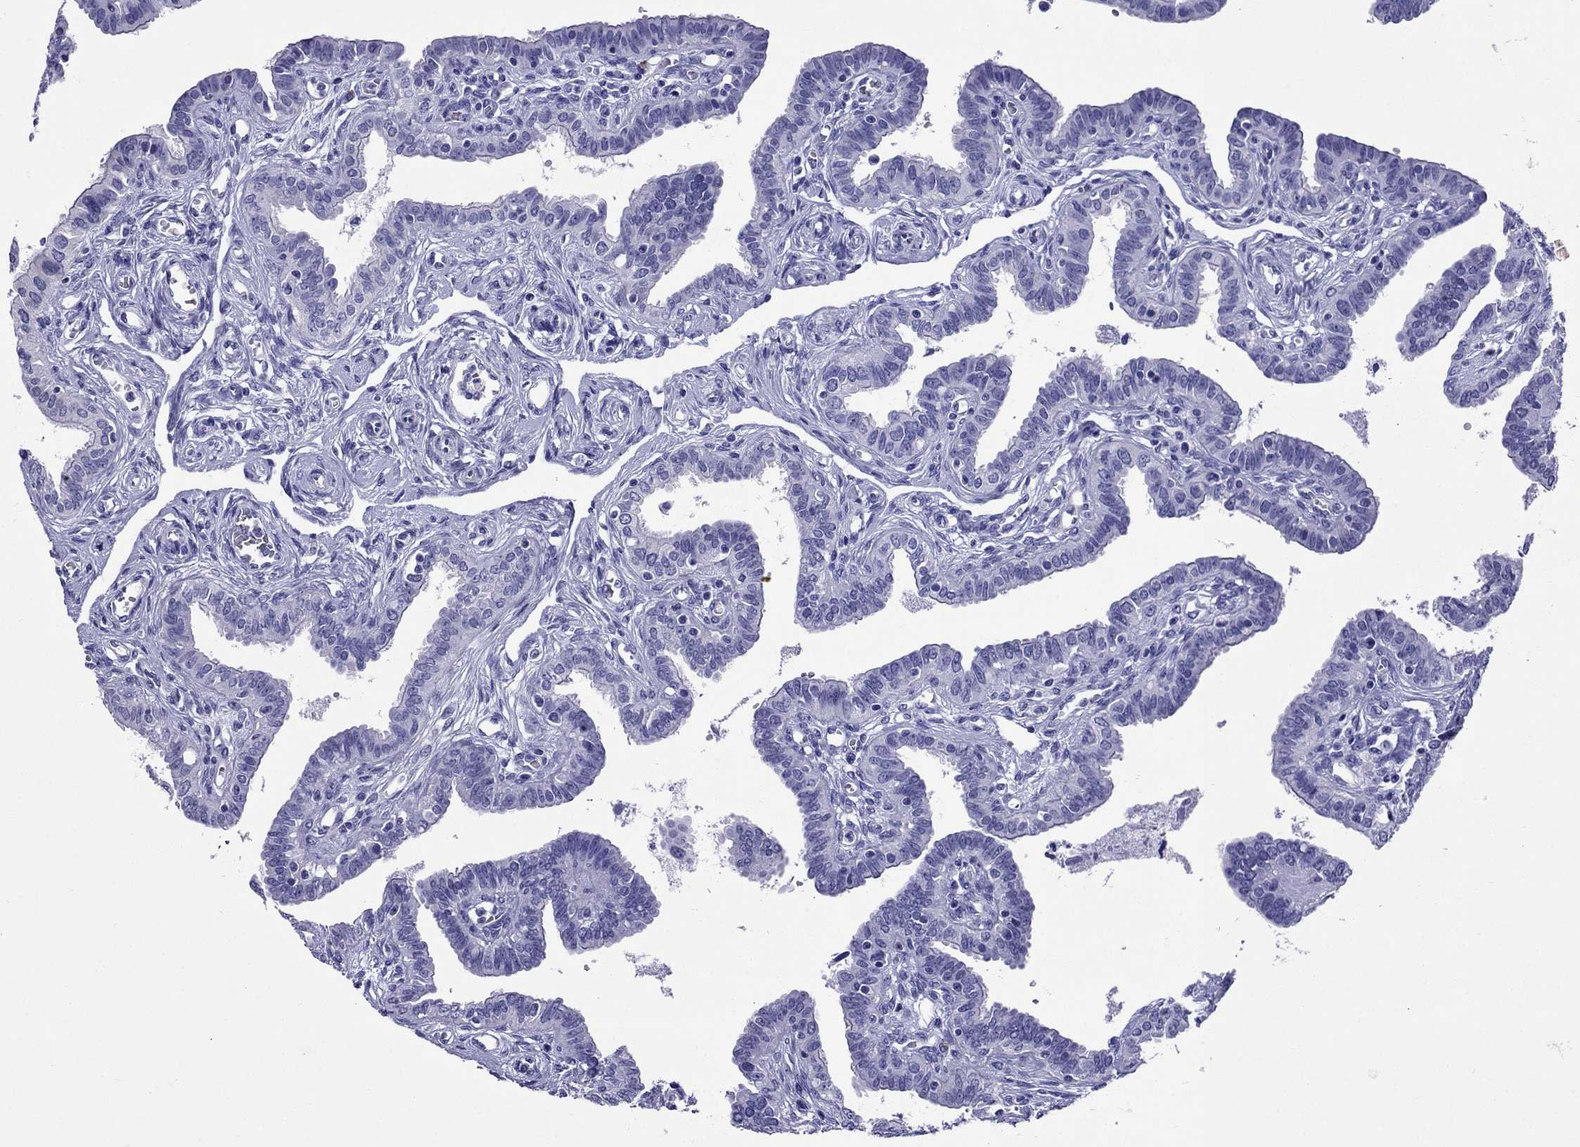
{"staining": {"intensity": "negative", "quantity": "none", "location": "none"}, "tissue": "fallopian tube", "cell_type": "Glandular cells", "image_type": "normal", "snomed": [{"axis": "morphology", "description": "Normal tissue, NOS"}, {"axis": "morphology", "description": "Carcinoma, endometroid"}, {"axis": "topography", "description": "Fallopian tube"}, {"axis": "topography", "description": "Ovary"}], "caption": "Protein analysis of unremarkable fallopian tube exhibits no significant positivity in glandular cells.", "gene": "CRYBA1", "patient": {"sex": "female", "age": 42}}